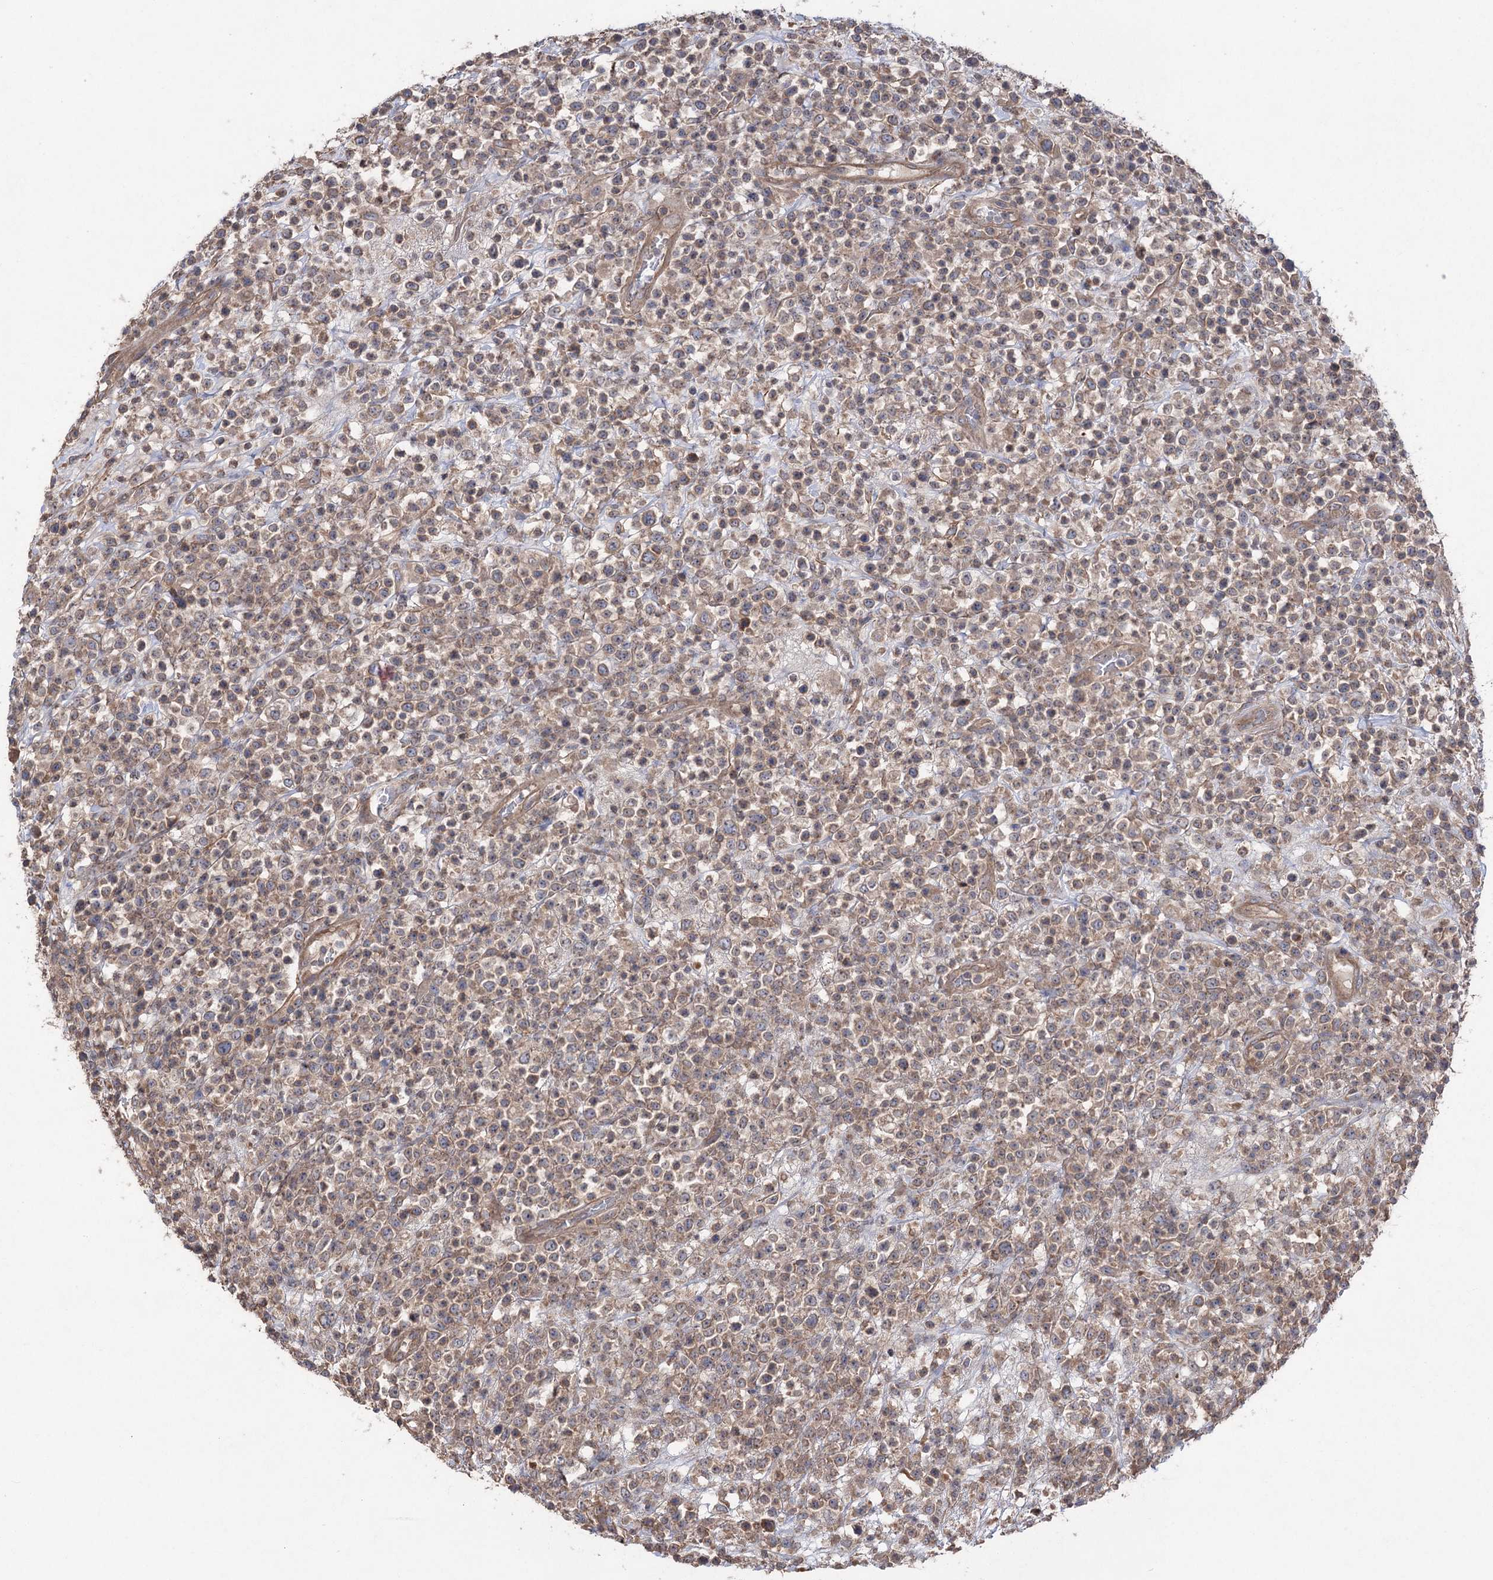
{"staining": {"intensity": "weak", "quantity": ">75%", "location": "cytoplasmic/membranous"}, "tissue": "lymphoma", "cell_type": "Tumor cells", "image_type": "cancer", "snomed": [{"axis": "morphology", "description": "Malignant lymphoma, non-Hodgkin's type, High grade"}, {"axis": "topography", "description": "Colon"}], "caption": "Weak cytoplasmic/membranous staining is identified in about >75% of tumor cells in lymphoma. (DAB (3,3'-diaminobenzidine) IHC, brown staining for protein, blue staining for nuclei).", "gene": "LARS2", "patient": {"sex": "female", "age": 53}}